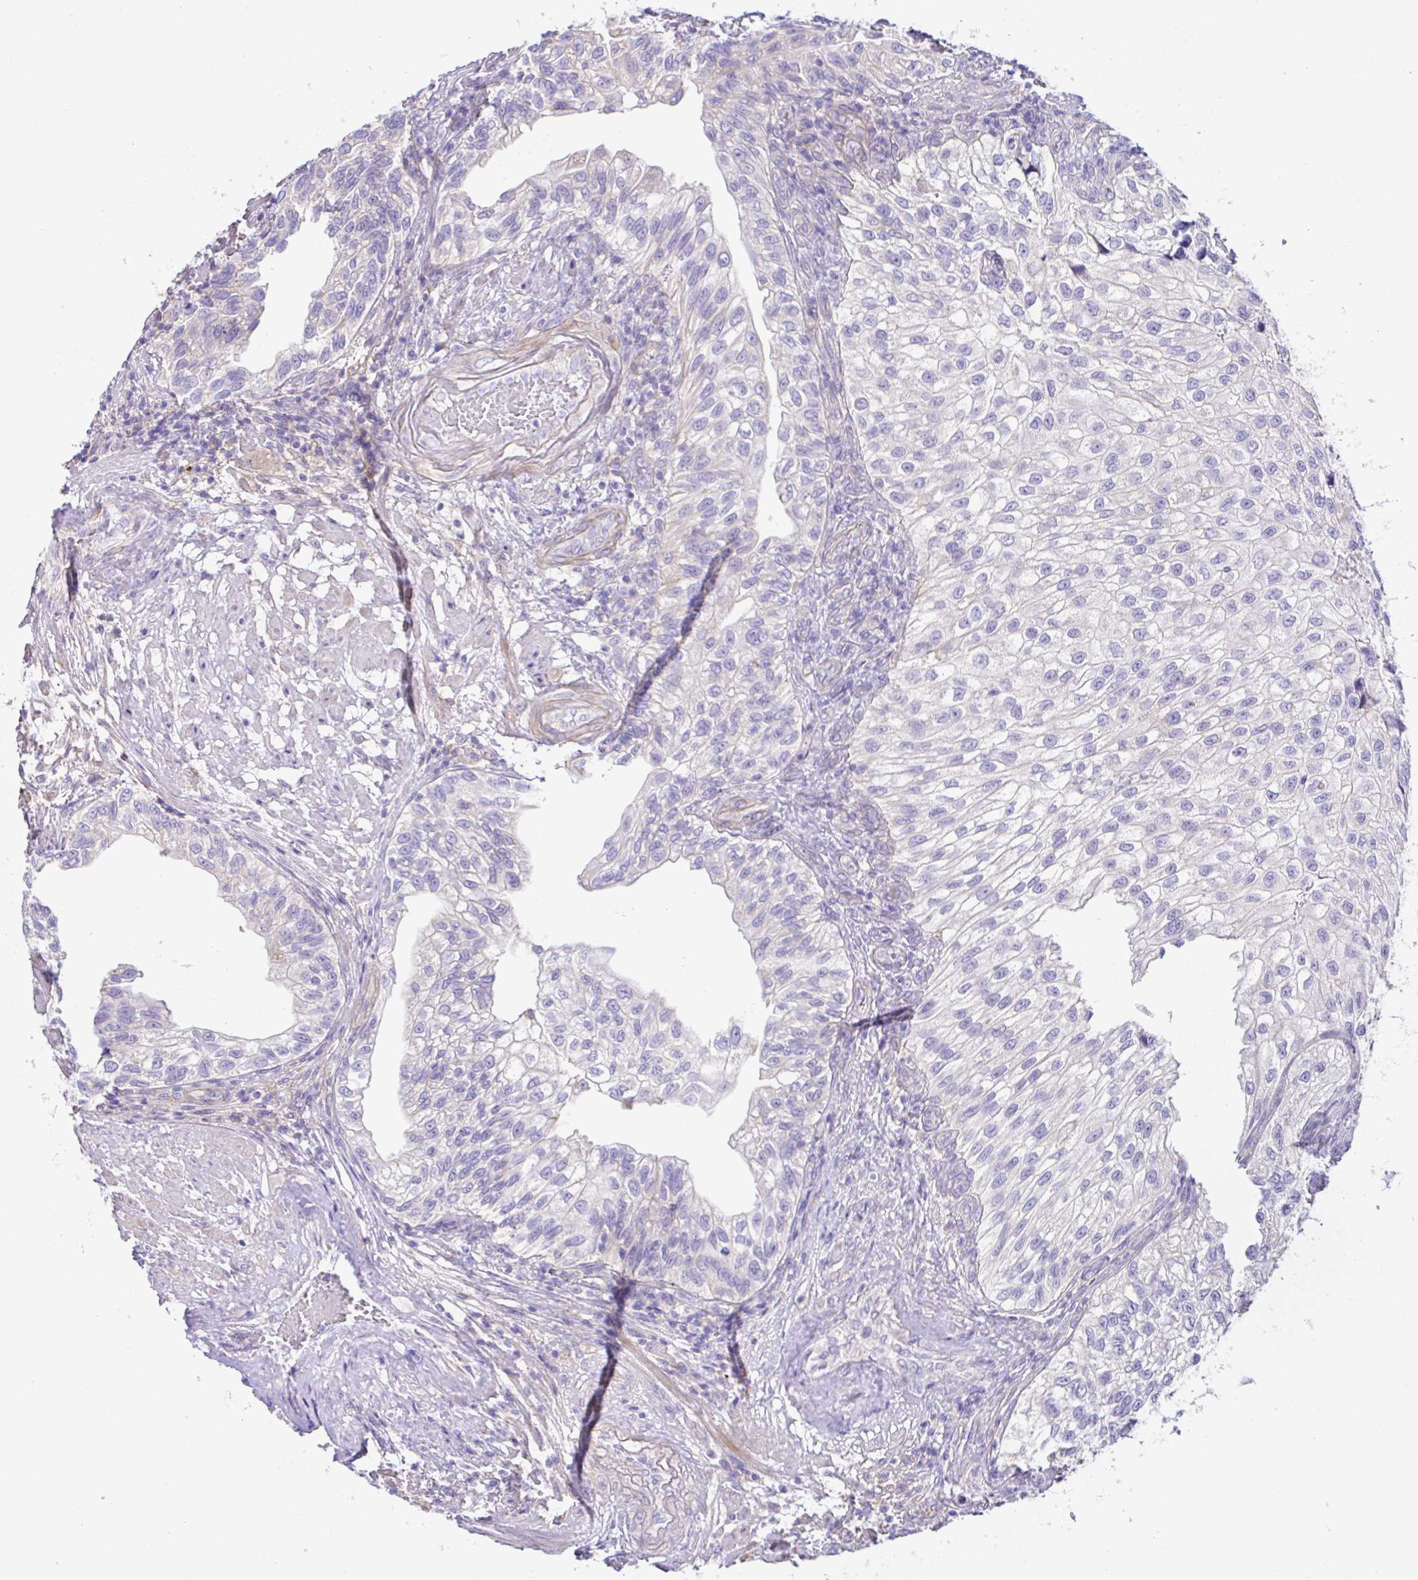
{"staining": {"intensity": "negative", "quantity": "none", "location": "none"}, "tissue": "urothelial cancer", "cell_type": "Tumor cells", "image_type": "cancer", "snomed": [{"axis": "morphology", "description": "Urothelial carcinoma, NOS"}, {"axis": "topography", "description": "Urinary bladder"}], "caption": "A micrograph of human urothelial cancer is negative for staining in tumor cells.", "gene": "OR4P4", "patient": {"sex": "male", "age": 87}}